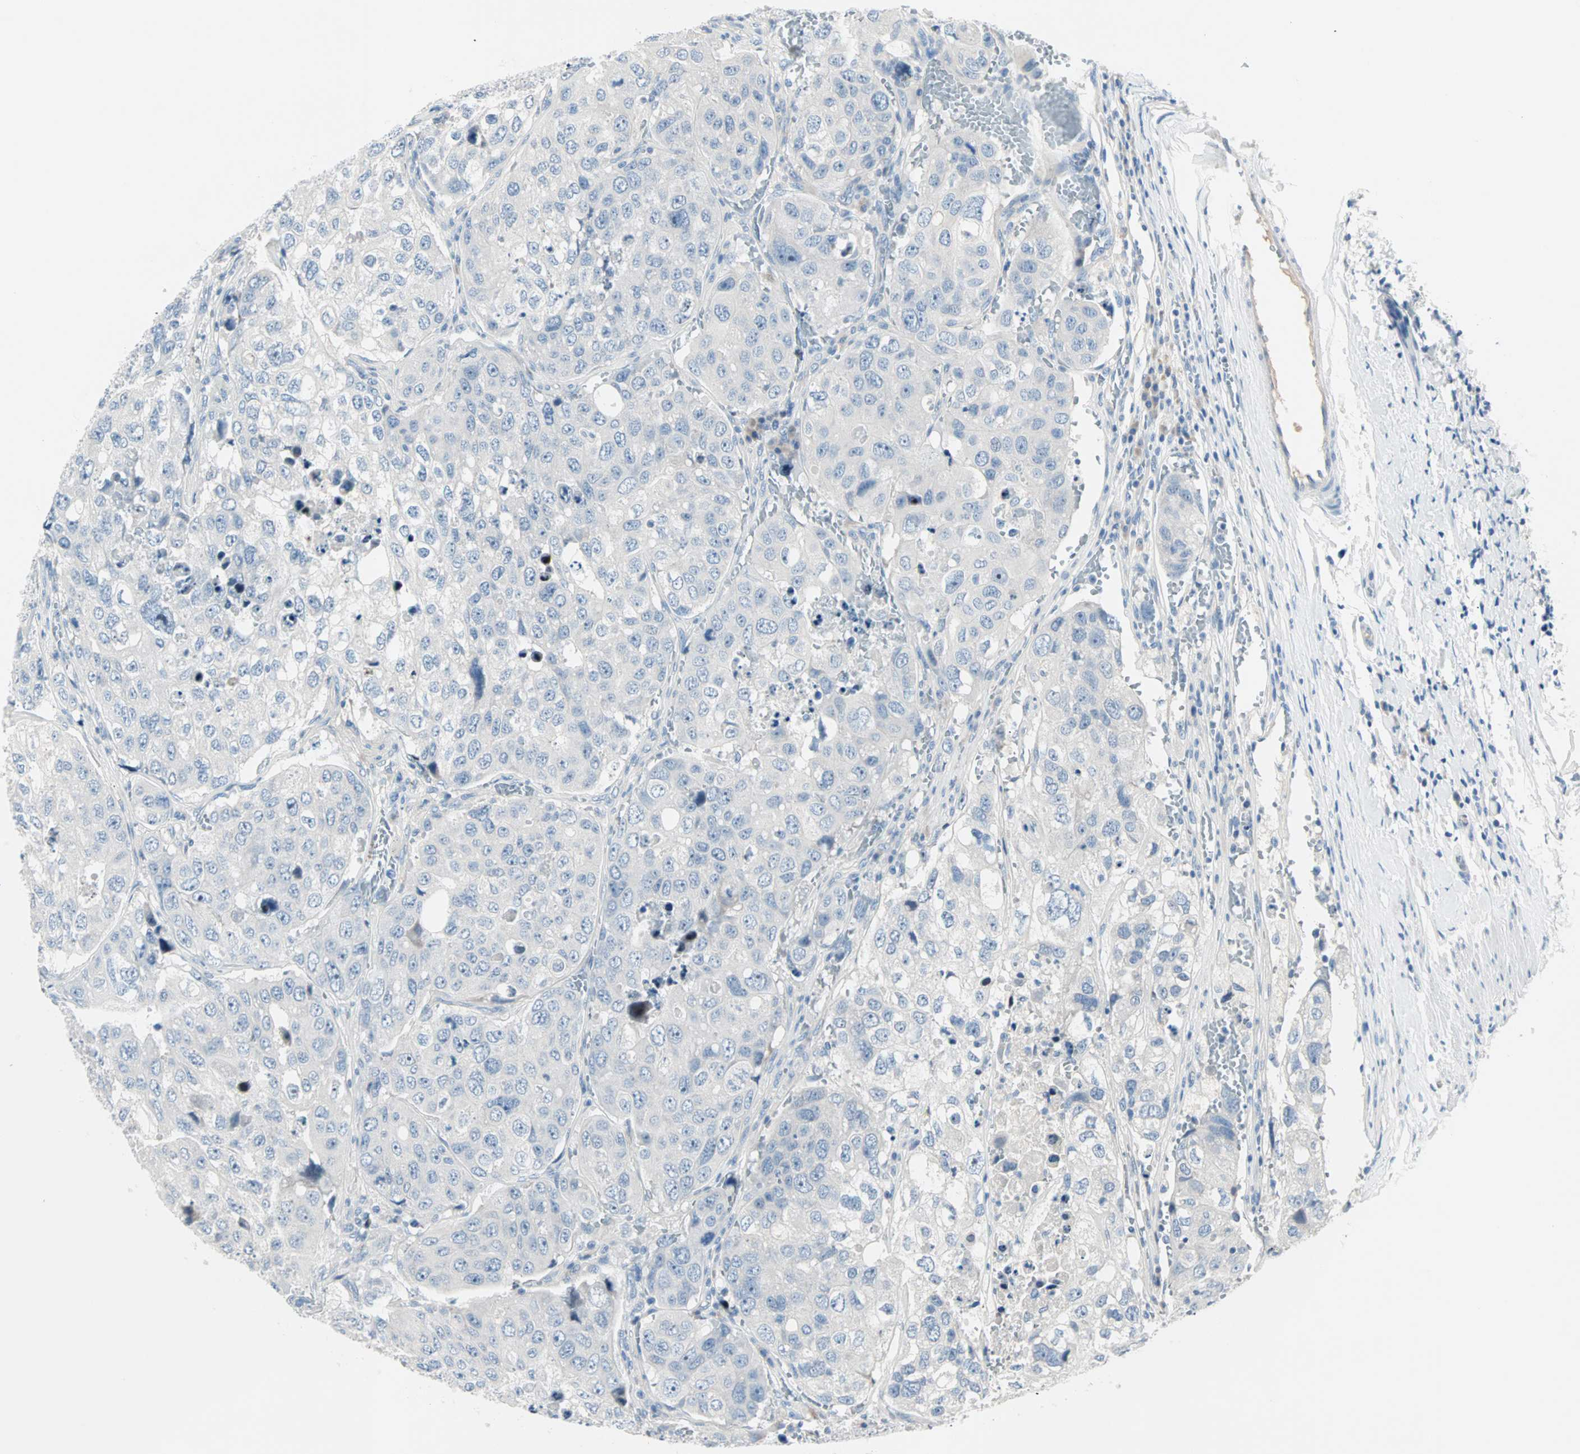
{"staining": {"intensity": "negative", "quantity": "none", "location": "none"}, "tissue": "urothelial cancer", "cell_type": "Tumor cells", "image_type": "cancer", "snomed": [{"axis": "morphology", "description": "Urothelial carcinoma, High grade"}, {"axis": "topography", "description": "Lymph node"}, {"axis": "topography", "description": "Urinary bladder"}], "caption": "High magnification brightfield microscopy of urothelial carcinoma (high-grade) stained with DAB (brown) and counterstained with hematoxylin (blue): tumor cells show no significant expression. (DAB (3,3'-diaminobenzidine) IHC visualized using brightfield microscopy, high magnification).", "gene": "NEFH", "patient": {"sex": "male", "age": 51}}